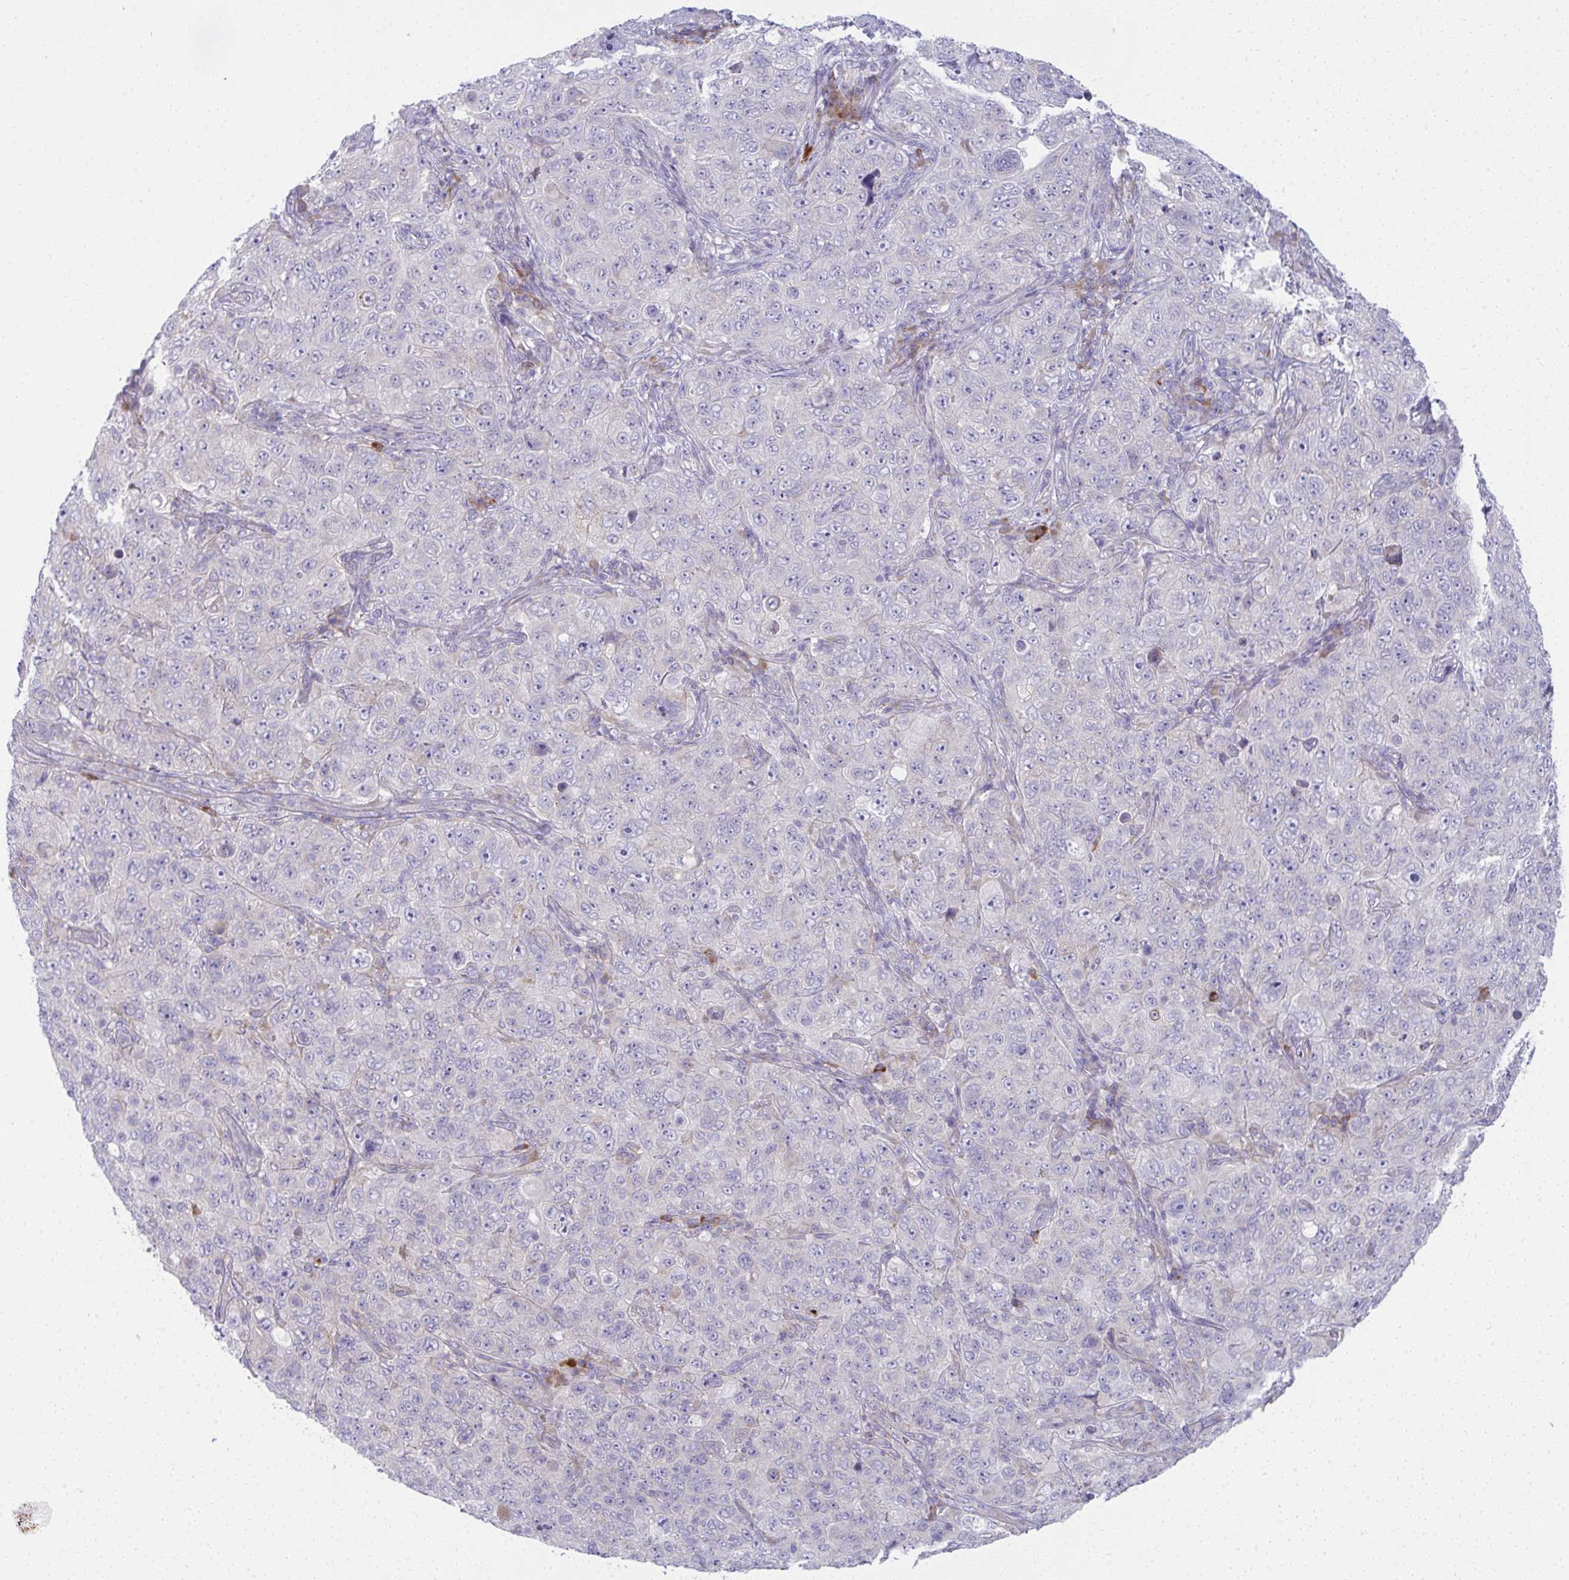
{"staining": {"intensity": "negative", "quantity": "none", "location": "none"}, "tissue": "pancreatic cancer", "cell_type": "Tumor cells", "image_type": "cancer", "snomed": [{"axis": "morphology", "description": "Adenocarcinoma, NOS"}, {"axis": "topography", "description": "Pancreas"}], "caption": "The IHC image has no significant staining in tumor cells of adenocarcinoma (pancreatic) tissue.", "gene": "FASLG", "patient": {"sex": "male", "age": 68}}